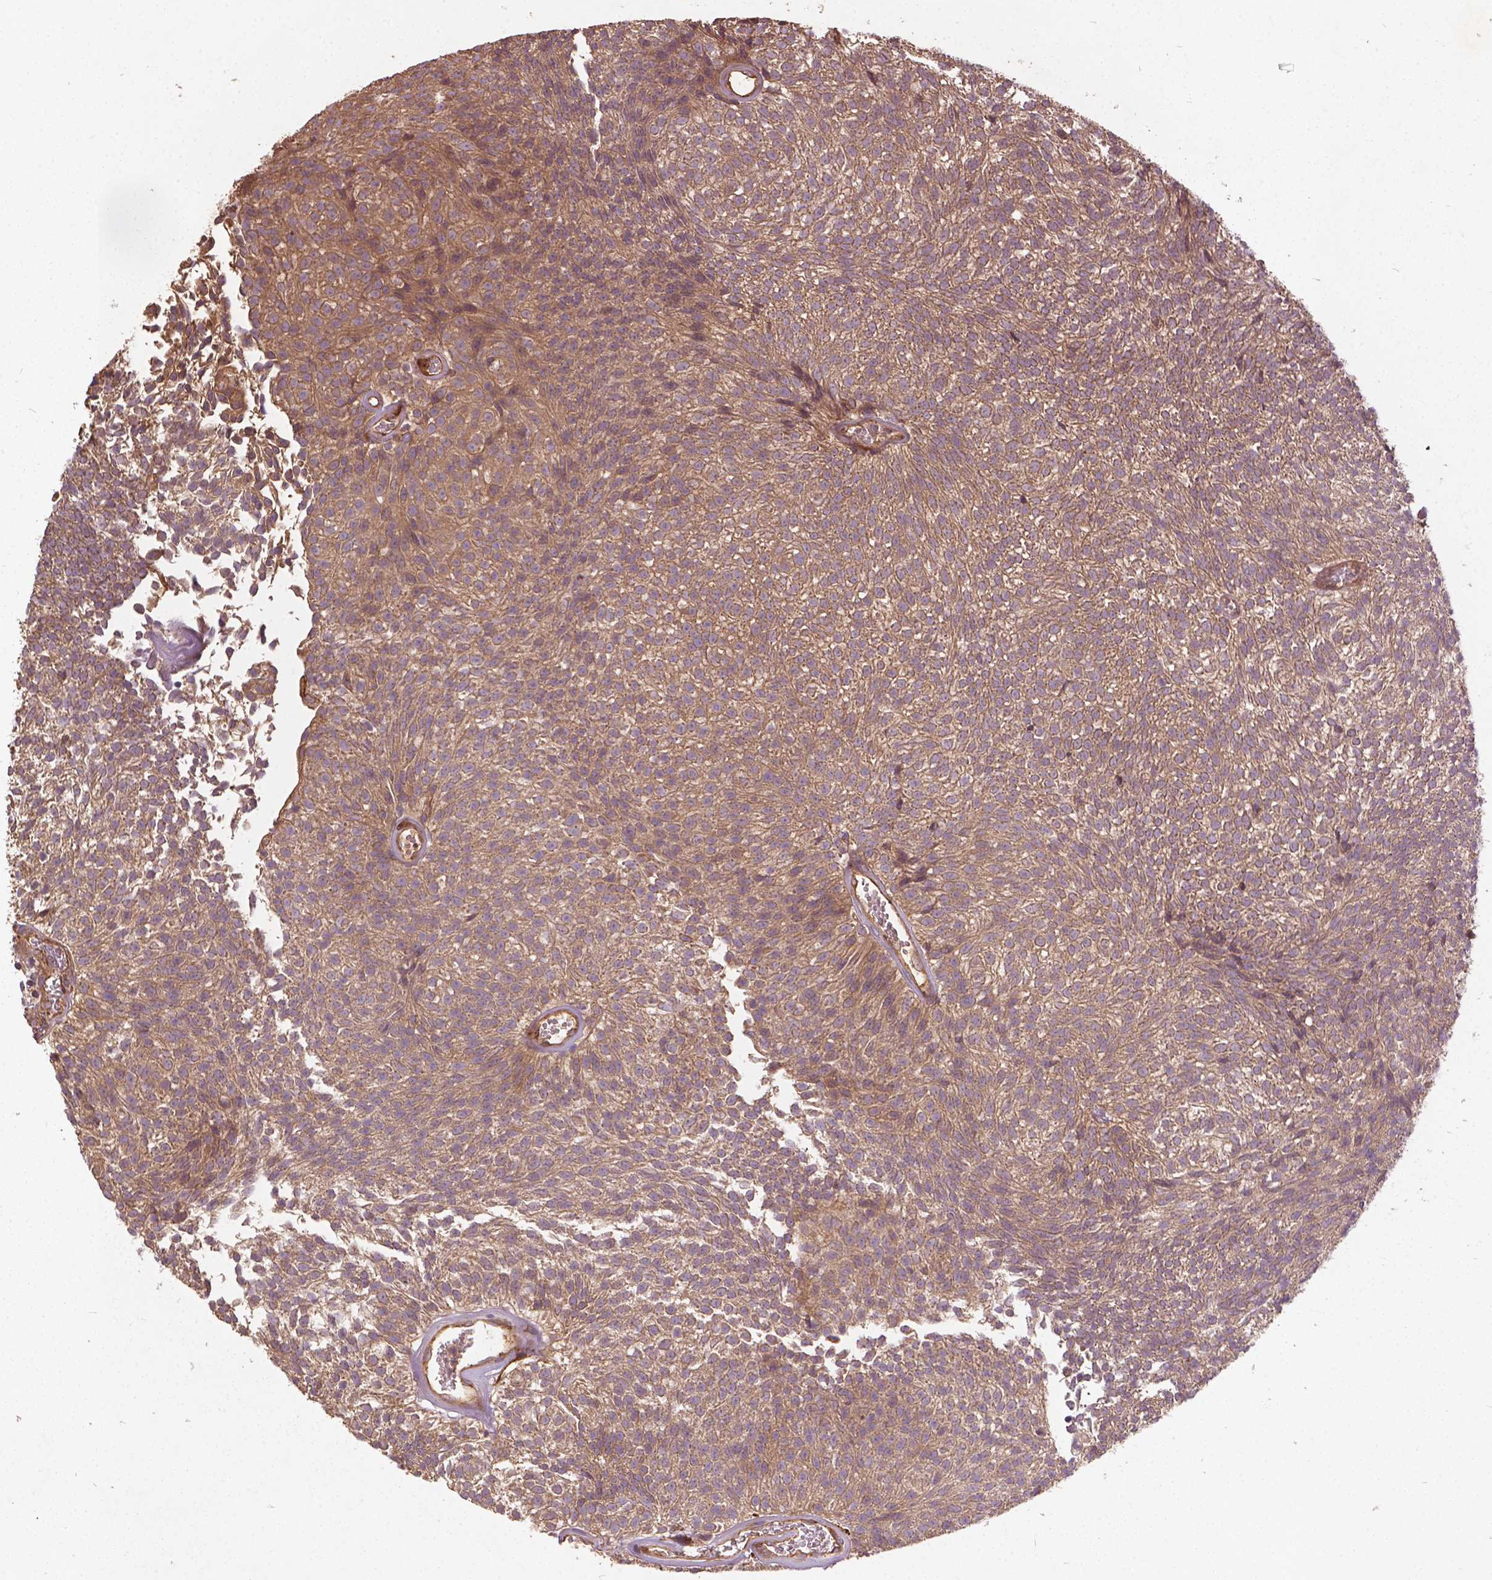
{"staining": {"intensity": "weak", "quantity": ">75%", "location": "cytoplasmic/membranous"}, "tissue": "urothelial cancer", "cell_type": "Tumor cells", "image_type": "cancer", "snomed": [{"axis": "morphology", "description": "Urothelial carcinoma, Low grade"}, {"axis": "topography", "description": "Urinary bladder"}], "caption": "An immunohistochemistry (IHC) histopathology image of neoplastic tissue is shown. Protein staining in brown shows weak cytoplasmic/membranous positivity in urothelial cancer within tumor cells. (brown staining indicates protein expression, while blue staining denotes nuclei).", "gene": "UBXN2A", "patient": {"sex": "male", "age": 77}}